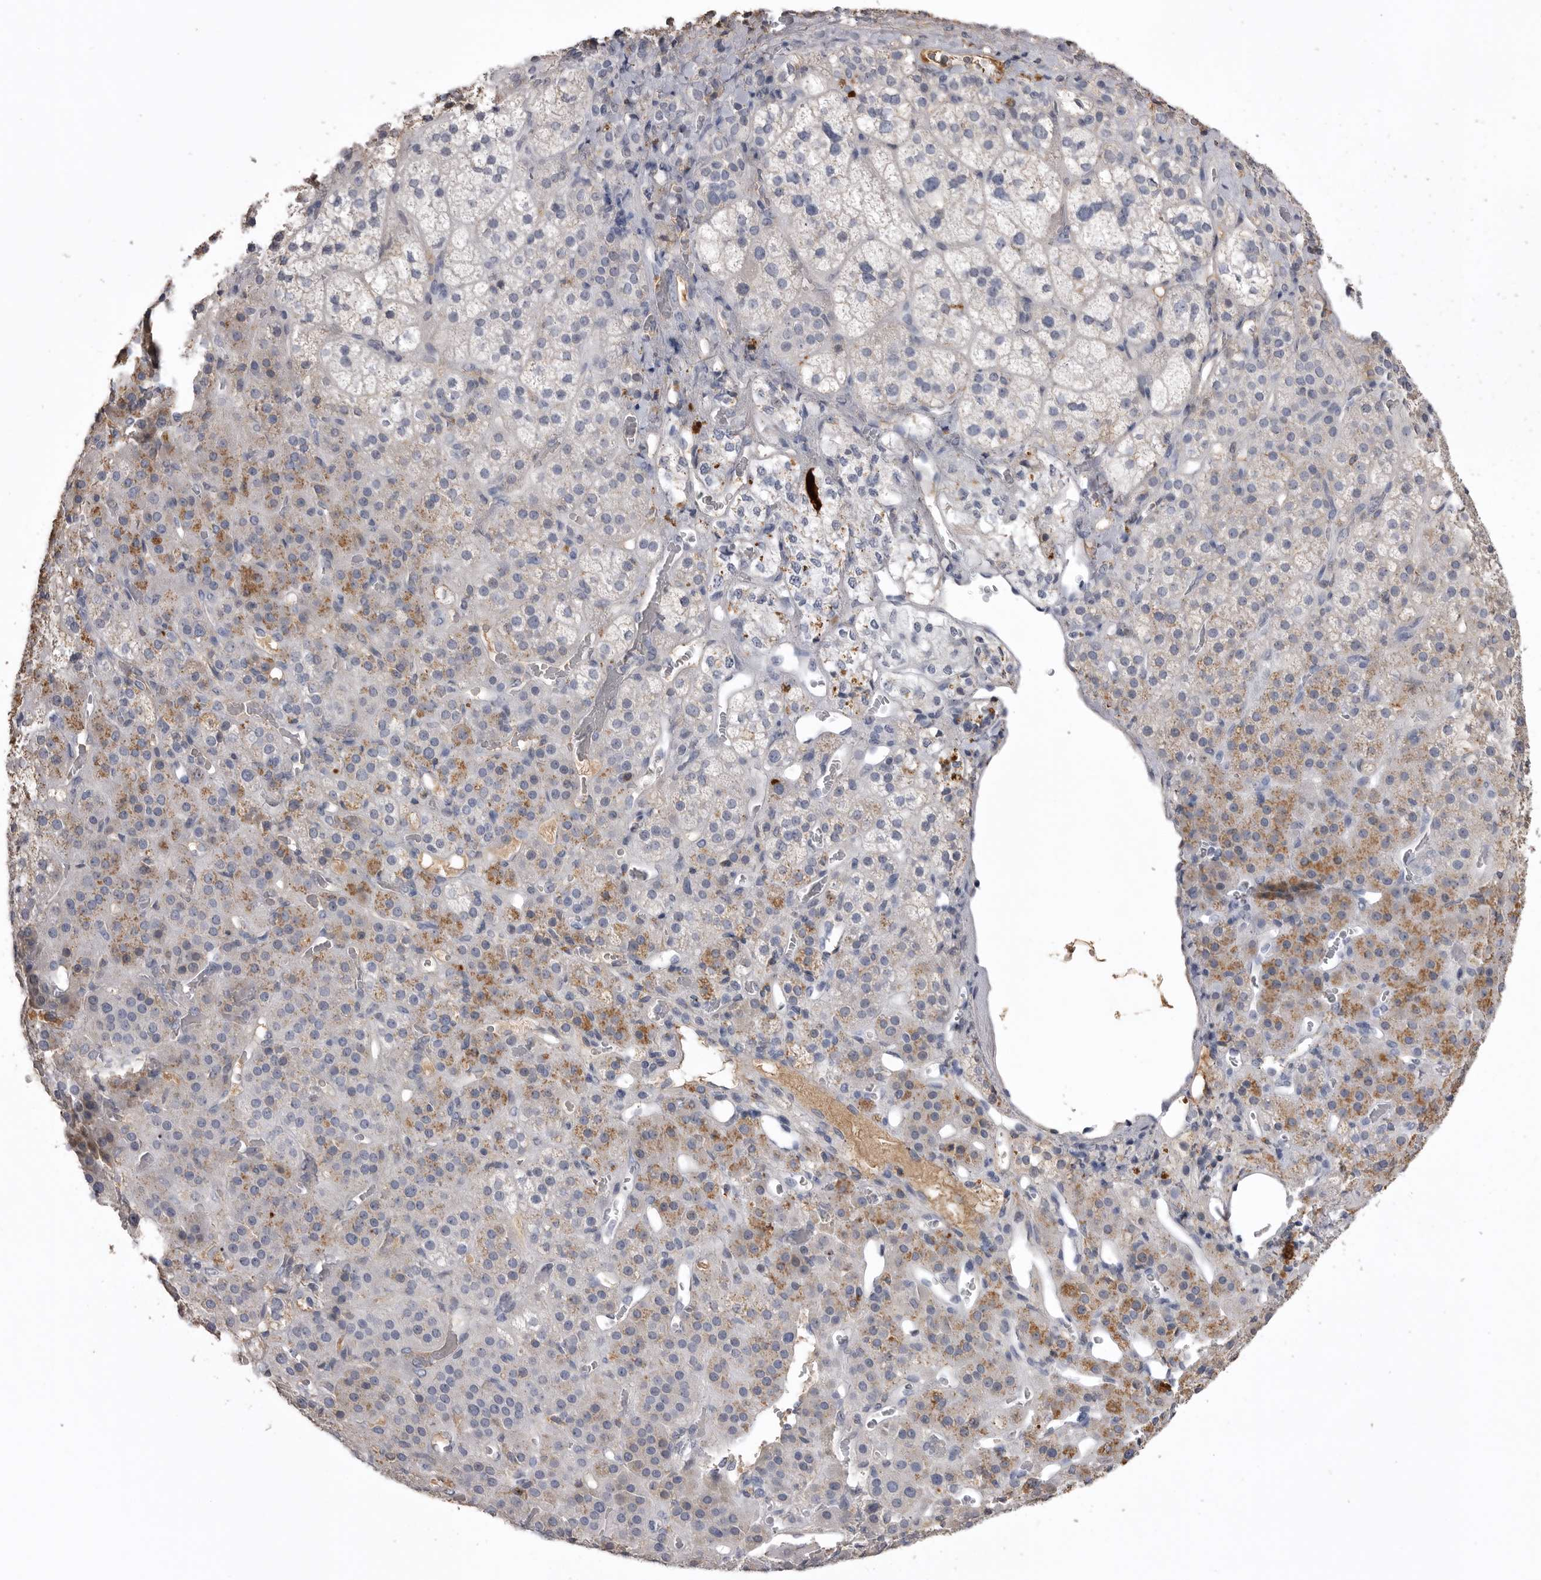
{"staining": {"intensity": "moderate", "quantity": "<25%", "location": "cytoplasmic/membranous"}, "tissue": "adrenal gland", "cell_type": "Glandular cells", "image_type": "normal", "snomed": [{"axis": "morphology", "description": "Normal tissue, NOS"}, {"axis": "topography", "description": "Adrenal gland"}], "caption": "Brown immunohistochemical staining in benign adrenal gland exhibits moderate cytoplasmic/membranous staining in about <25% of glandular cells. (DAB IHC, brown staining for protein, blue staining for nuclei).", "gene": "AHSG", "patient": {"sex": "male", "age": 57}}